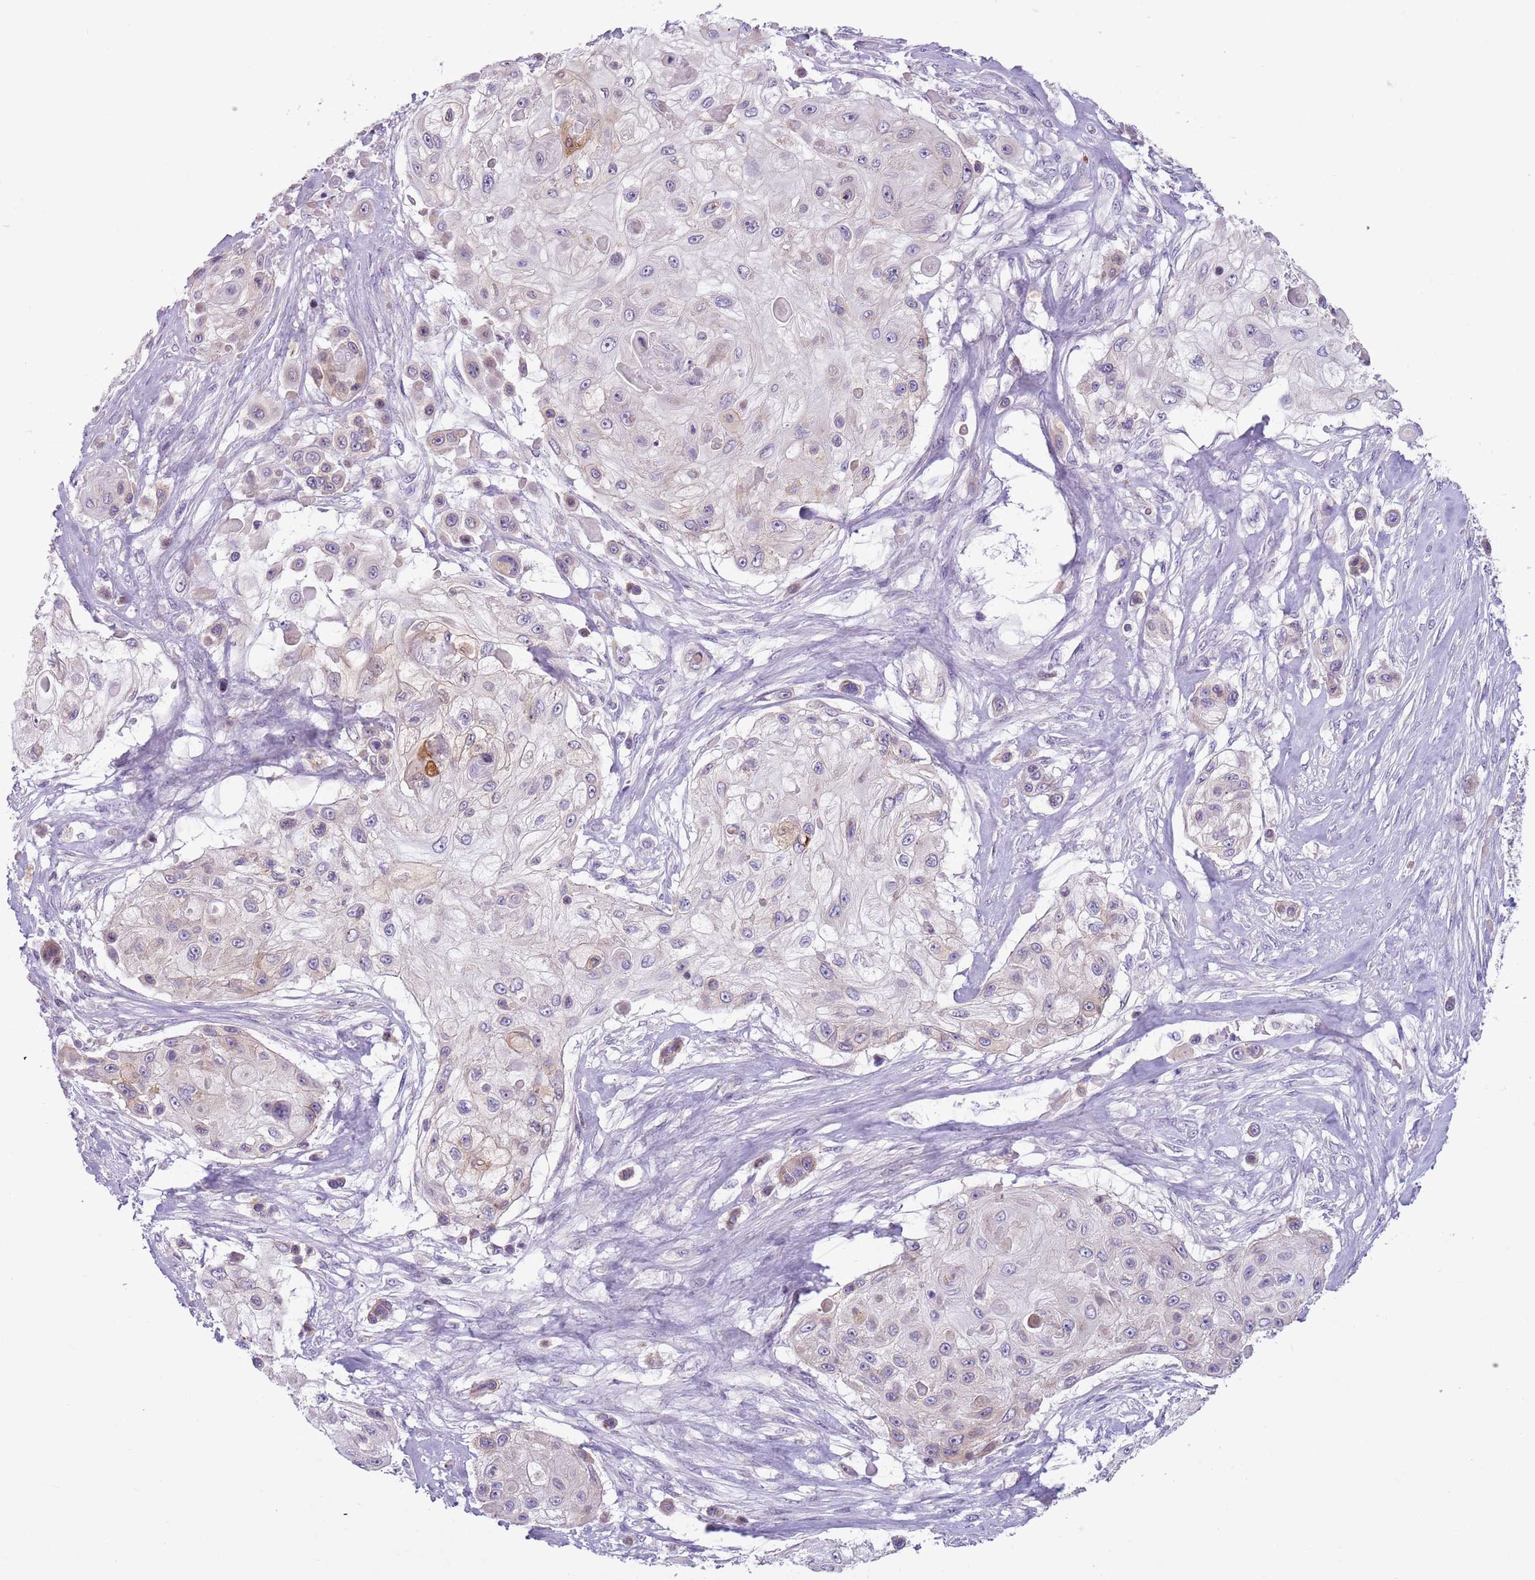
{"staining": {"intensity": "negative", "quantity": "none", "location": "none"}, "tissue": "skin cancer", "cell_type": "Tumor cells", "image_type": "cancer", "snomed": [{"axis": "morphology", "description": "Squamous cell carcinoma, NOS"}, {"axis": "topography", "description": "Skin"}], "caption": "High magnification brightfield microscopy of skin squamous cell carcinoma stained with DAB (3,3'-diaminobenzidine) (brown) and counterstained with hematoxylin (blue): tumor cells show no significant expression.", "gene": "MRO", "patient": {"sex": "male", "age": 67}}